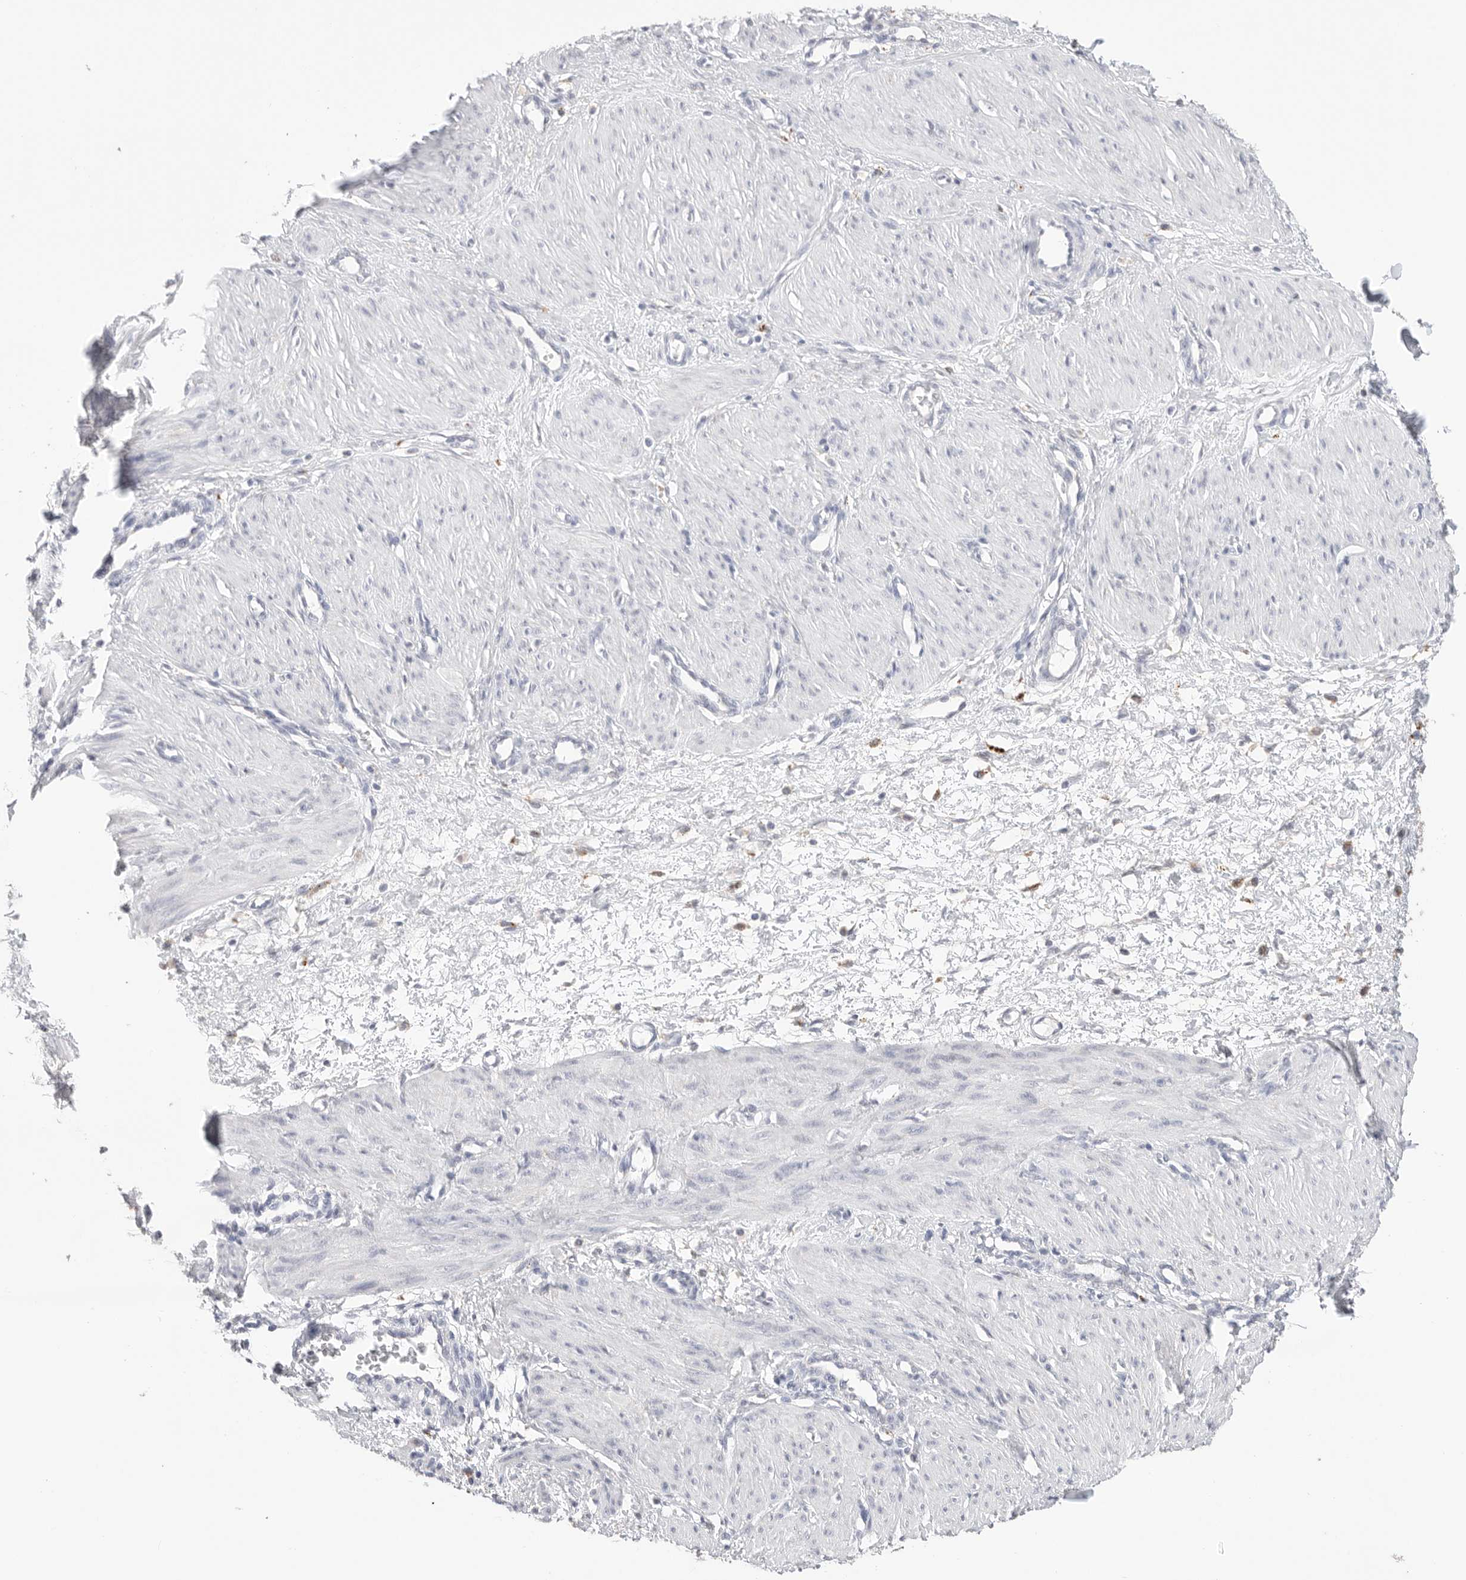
{"staining": {"intensity": "negative", "quantity": "none", "location": "none"}, "tissue": "smooth muscle", "cell_type": "Smooth muscle cells", "image_type": "normal", "snomed": [{"axis": "morphology", "description": "Normal tissue, NOS"}, {"axis": "topography", "description": "Endometrium"}], "caption": "This photomicrograph is of benign smooth muscle stained with IHC to label a protein in brown with the nuclei are counter-stained blue. There is no positivity in smooth muscle cells.", "gene": "GGH", "patient": {"sex": "female", "age": 33}}